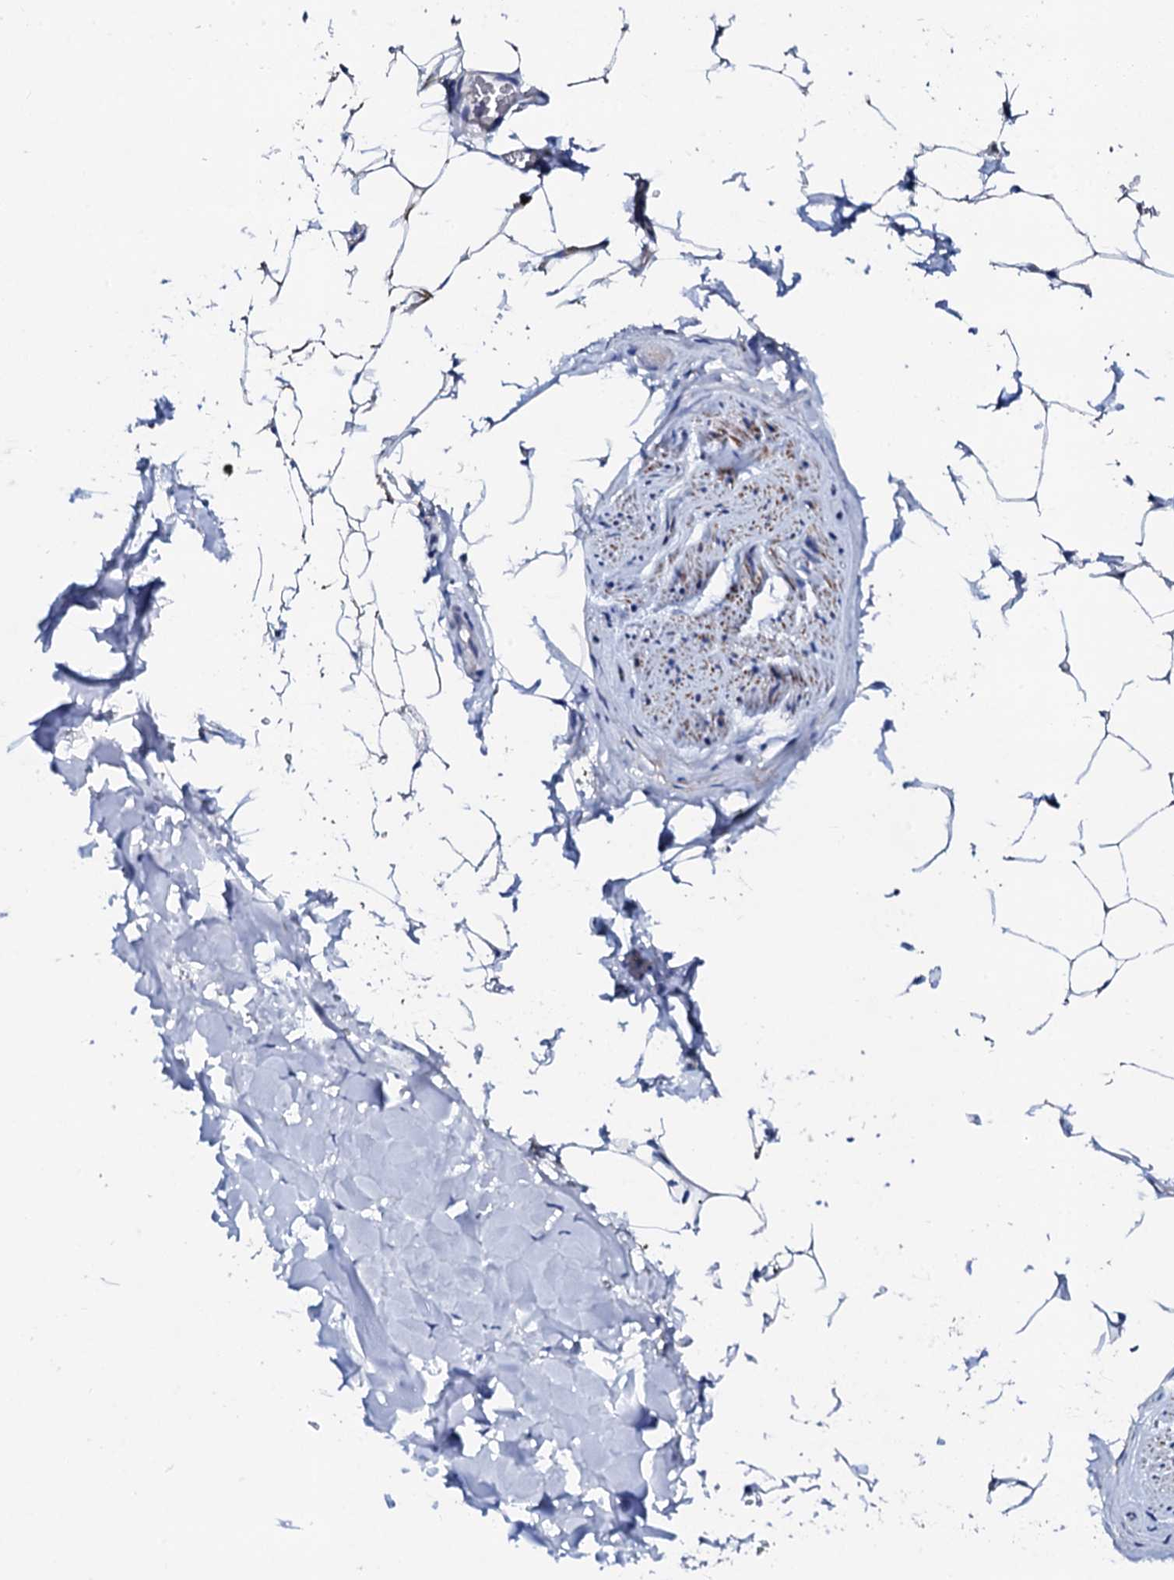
{"staining": {"intensity": "negative", "quantity": "none", "location": "none"}, "tissue": "adipose tissue", "cell_type": "Adipocytes", "image_type": "normal", "snomed": [{"axis": "morphology", "description": "Normal tissue, NOS"}, {"axis": "morphology", "description": "Adenocarcinoma, Low grade"}, {"axis": "topography", "description": "Prostate"}, {"axis": "topography", "description": "Peripheral nerve tissue"}], "caption": "Immunohistochemistry image of benign human adipose tissue stained for a protein (brown), which shows no expression in adipocytes.", "gene": "TRDN", "patient": {"sex": "male", "age": 63}}